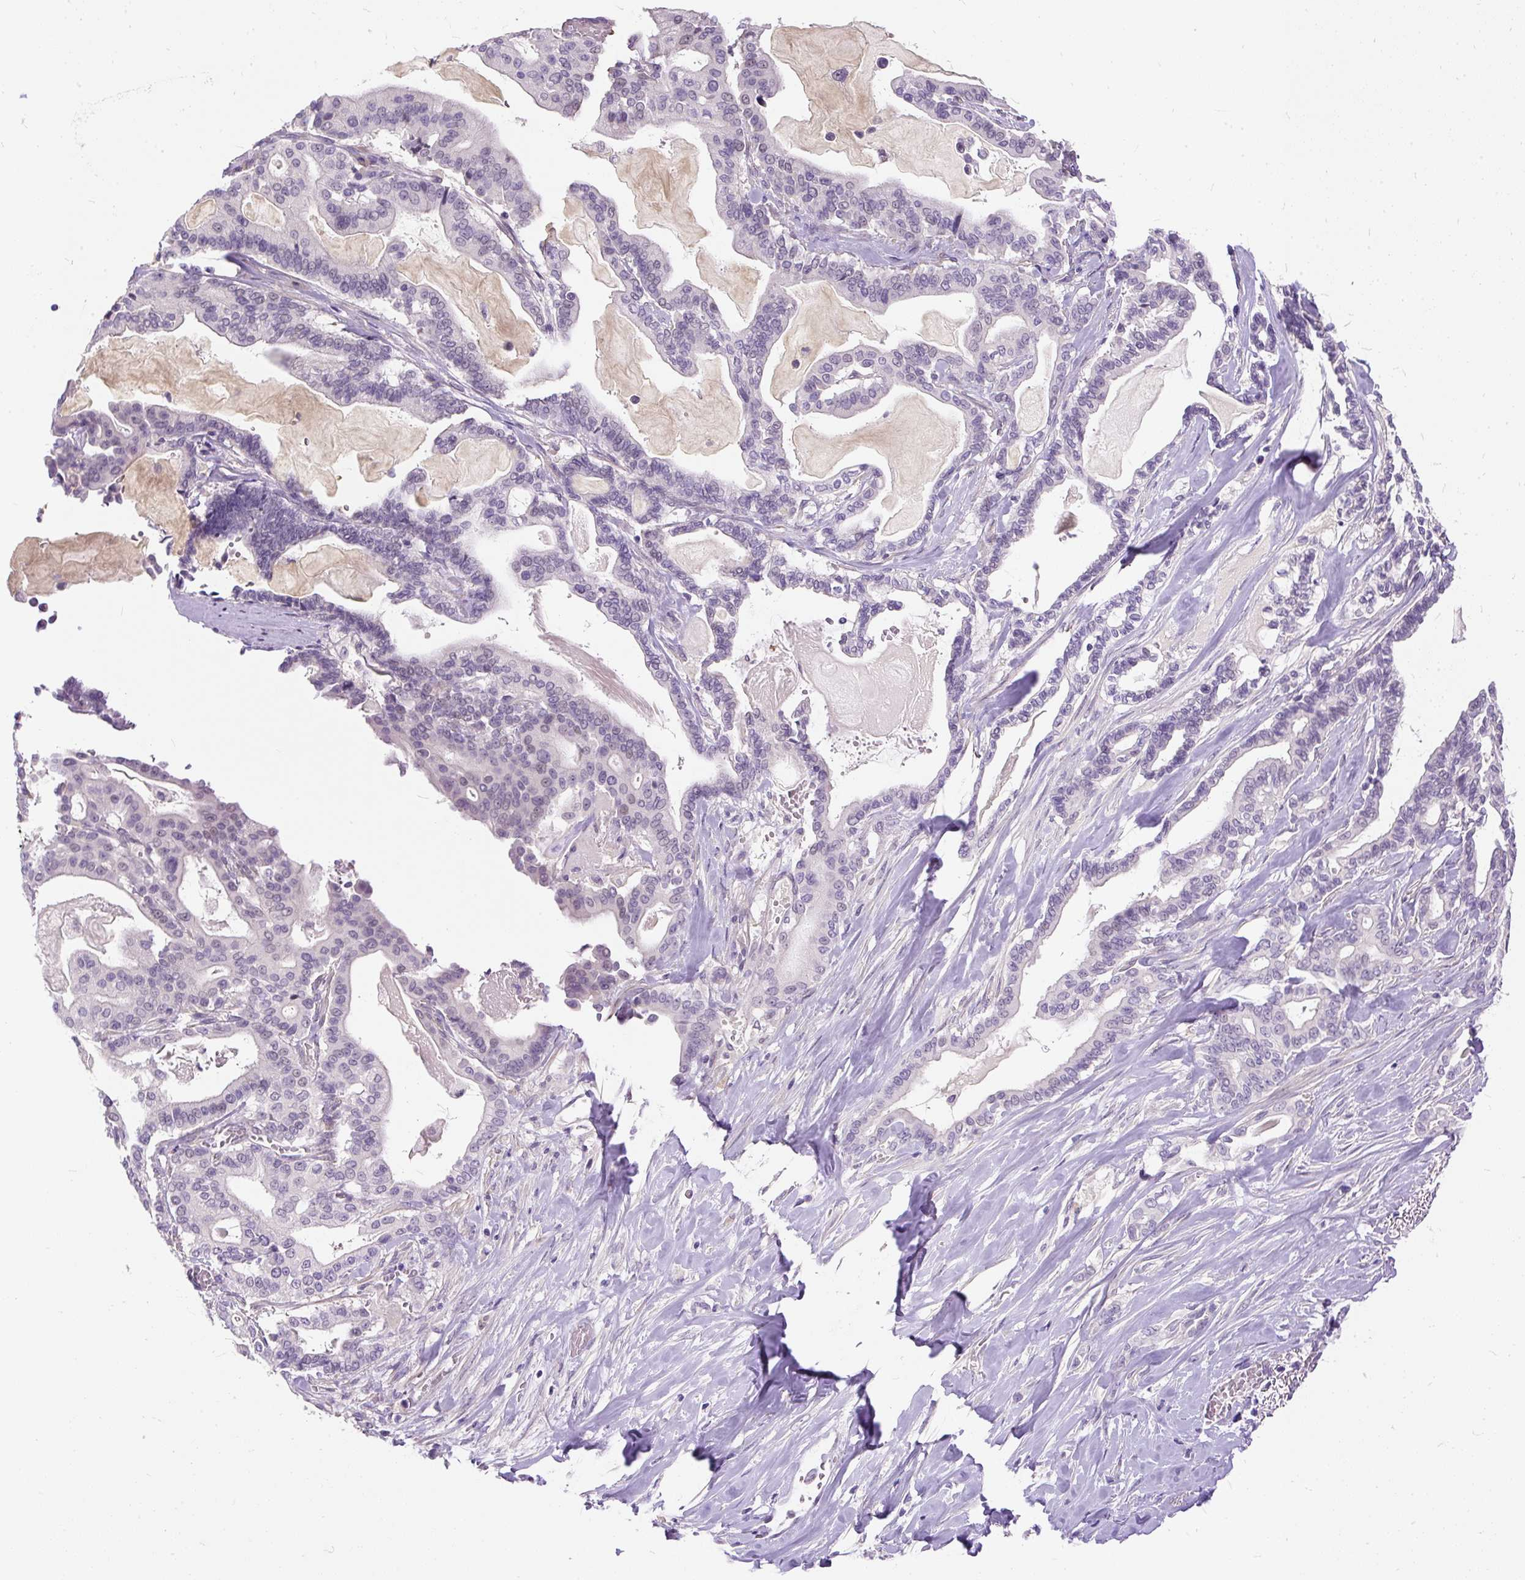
{"staining": {"intensity": "negative", "quantity": "none", "location": "none"}, "tissue": "pancreatic cancer", "cell_type": "Tumor cells", "image_type": "cancer", "snomed": [{"axis": "morphology", "description": "Adenocarcinoma, NOS"}, {"axis": "topography", "description": "Pancreas"}], "caption": "This is a image of immunohistochemistry staining of adenocarcinoma (pancreatic), which shows no positivity in tumor cells.", "gene": "KRTAP20-3", "patient": {"sex": "male", "age": 63}}